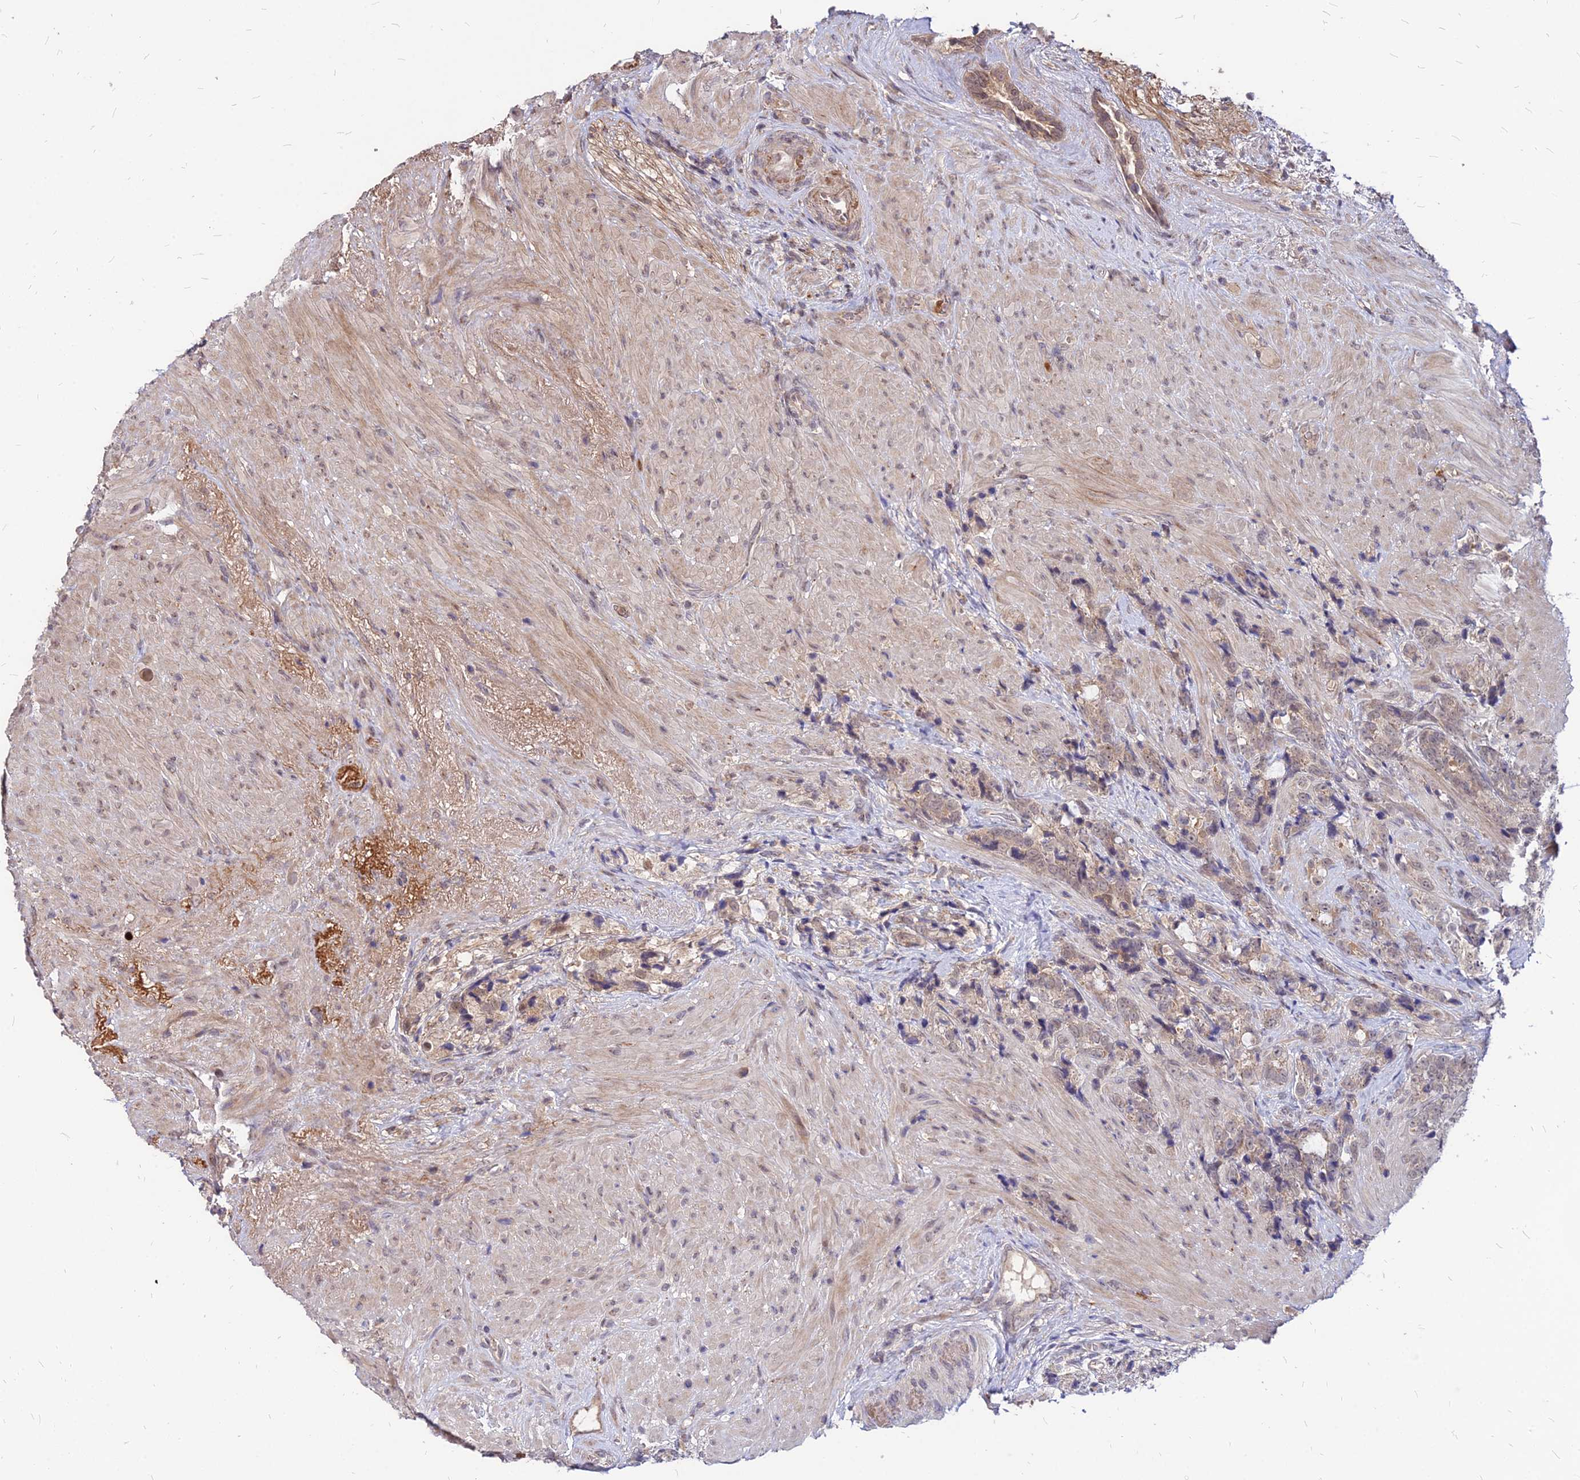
{"staining": {"intensity": "weak", "quantity": ">75%", "location": "cytoplasmic/membranous,nuclear"}, "tissue": "prostate cancer", "cell_type": "Tumor cells", "image_type": "cancer", "snomed": [{"axis": "morphology", "description": "Adenocarcinoma, High grade"}, {"axis": "topography", "description": "Prostate"}], "caption": "High-grade adenocarcinoma (prostate) stained with immunohistochemistry (IHC) reveals weak cytoplasmic/membranous and nuclear positivity in about >75% of tumor cells.", "gene": "APBA3", "patient": {"sex": "male", "age": 74}}